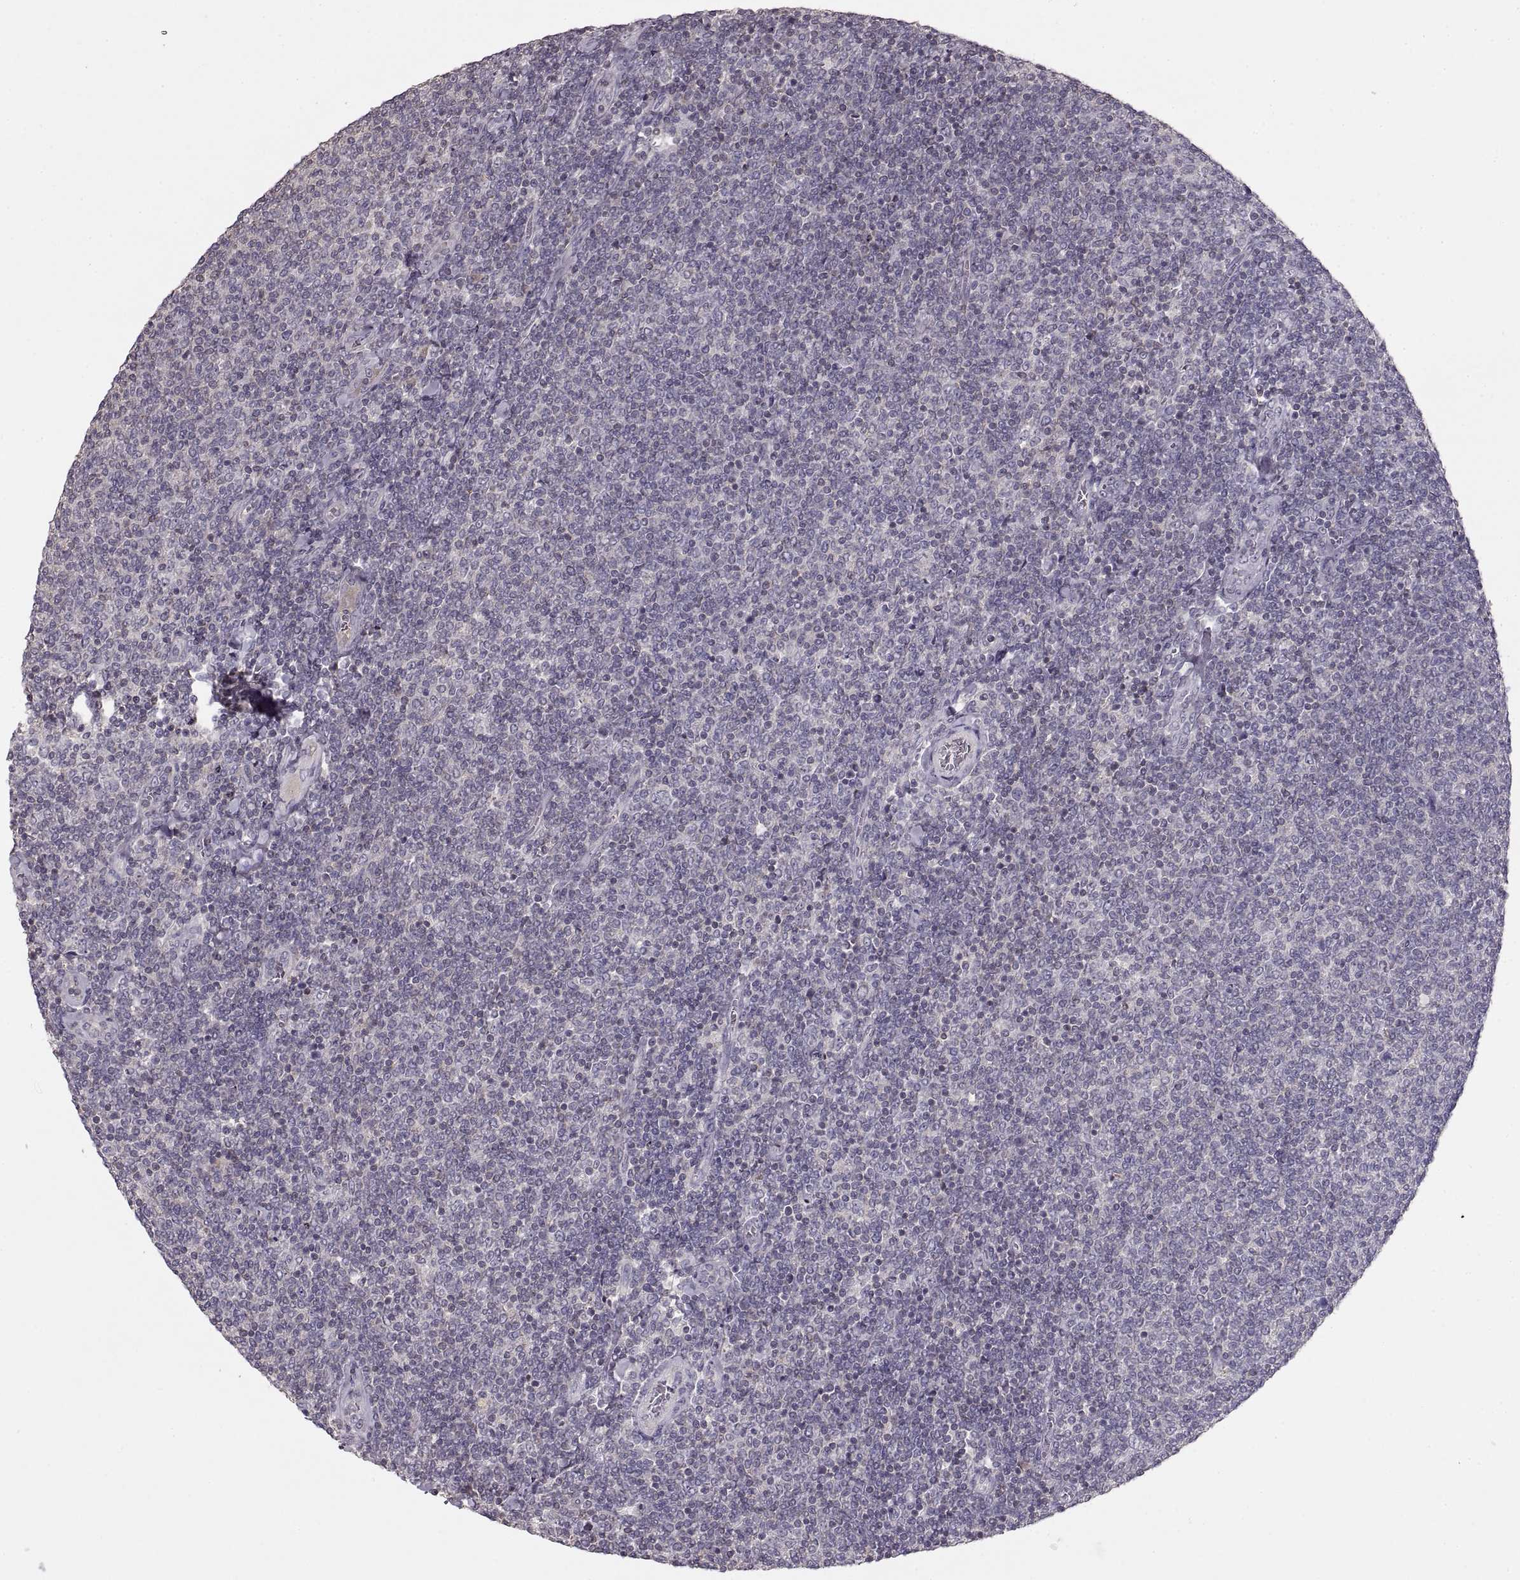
{"staining": {"intensity": "negative", "quantity": "none", "location": "none"}, "tissue": "lymphoma", "cell_type": "Tumor cells", "image_type": "cancer", "snomed": [{"axis": "morphology", "description": "Malignant lymphoma, non-Hodgkin's type, Low grade"}, {"axis": "topography", "description": "Lymph node"}], "caption": "Lymphoma stained for a protein using immunohistochemistry shows no staining tumor cells.", "gene": "ADAM11", "patient": {"sex": "male", "age": 52}}